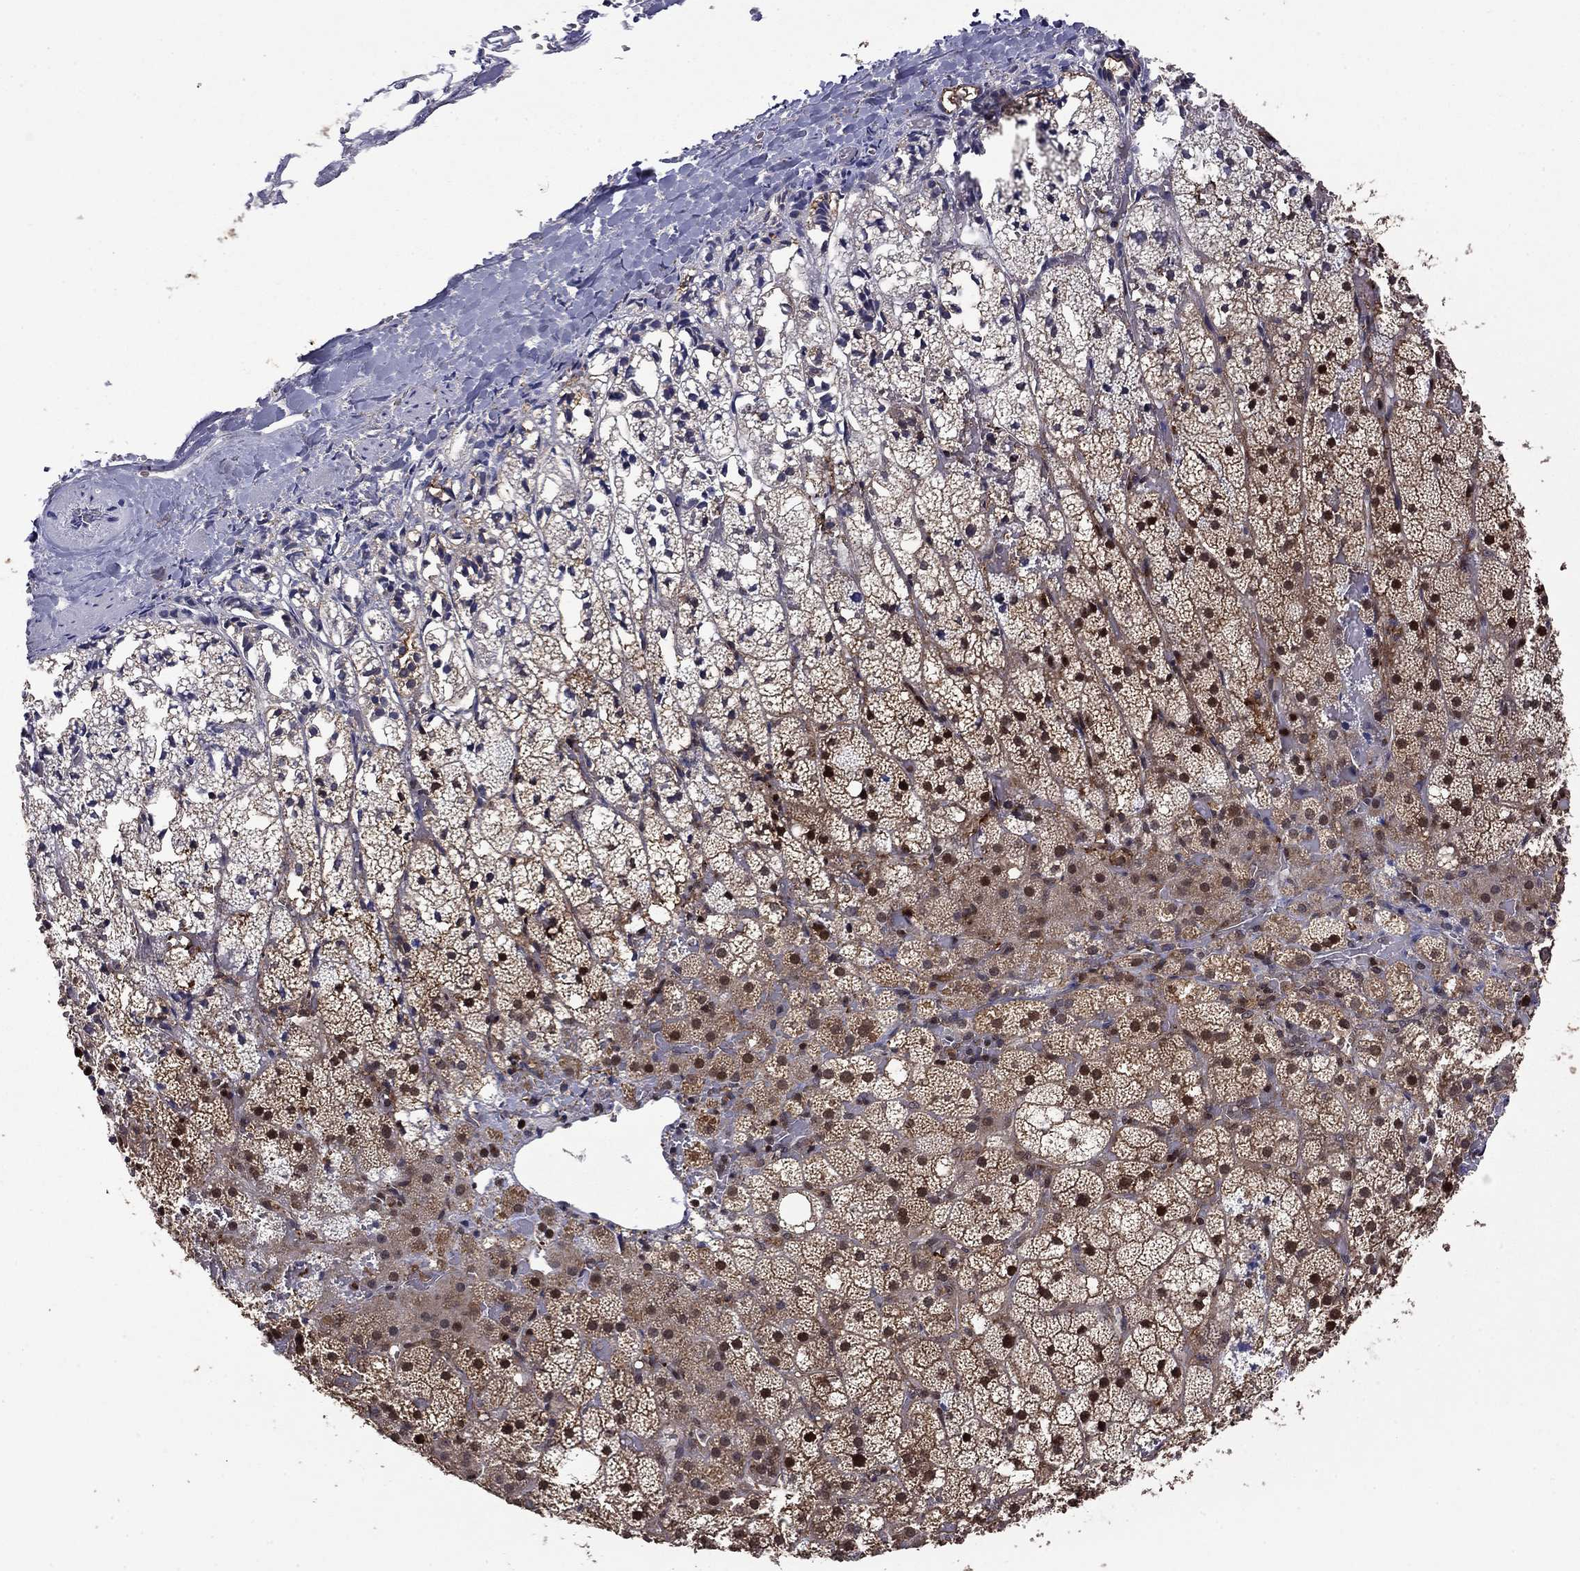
{"staining": {"intensity": "strong", "quantity": "25%-75%", "location": "cytoplasmic/membranous,nuclear"}, "tissue": "adrenal gland", "cell_type": "Glandular cells", "image_type": "normal", "snomed": [{"axis": "morphology", "description": "Normal tissue, NOS"}, {"axis": "topography", "description": "Adrenal gland"}], "caption": "Immunohistochemical staining of unremarkable human adrenal gland demonstrates high levels of strong cytoplasmic/membranous,nuclear expression in approximately 25%-75% of glandular cells. Ihc stains the protein in brown and the nuclei are stained blue.", "gene": "APPBP2", "patient": {"sex": "male", "age": 53}}